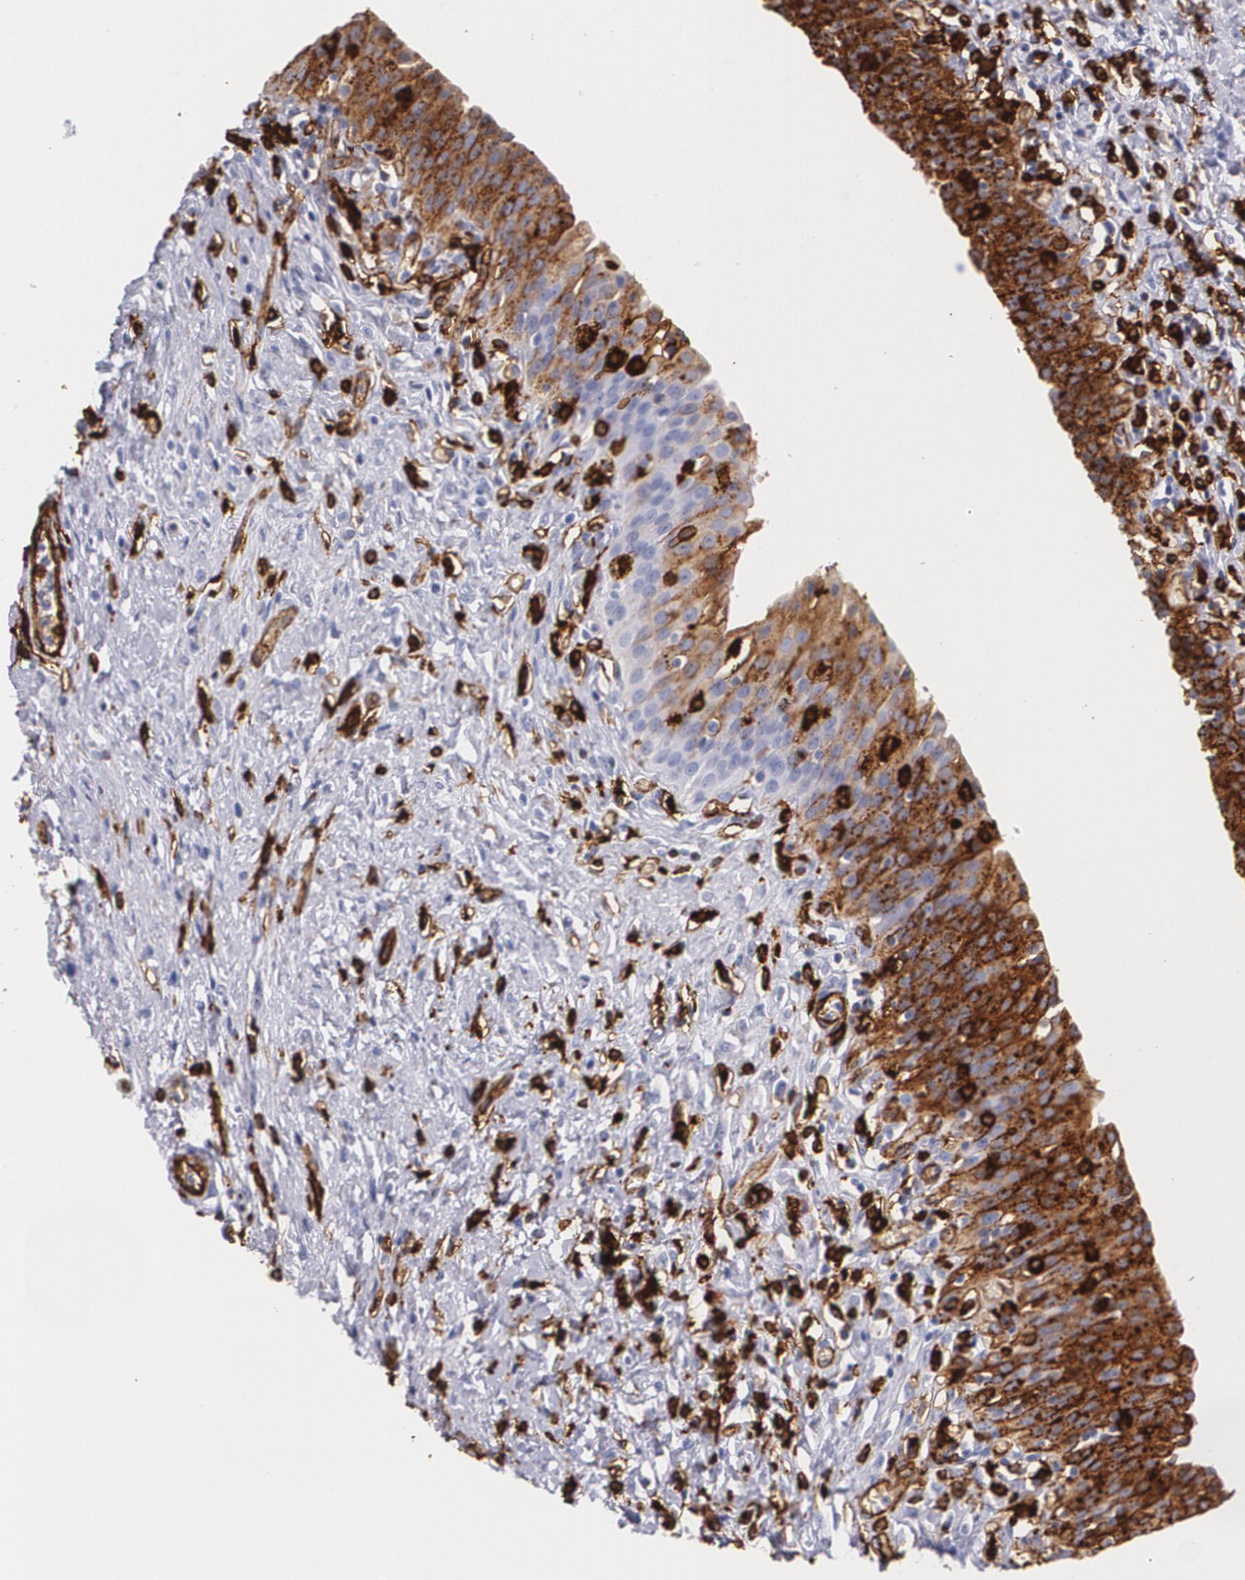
{"staining": {"intensity": "moderate", "quantity": "25%-75%", "location": "cytoplasmic/membranous"}, "tissue": "urinary bladder", "cell_type": "Urothelial cells", "image_type": "normal", "snomed": [{"axis": "morphology", "description": "Normal tissue, NOS"}, {"axis": "topography", "description": "Urinary bladder"}], "caption": "This is a photomicrograph of immunohistochemistry staining of benign urinary bladder, which shows moderate staining in the cytoplasmic/membranous of urothelial cells.", "gene": "HLA", "patient": {"sex": "male", "age": 51}}